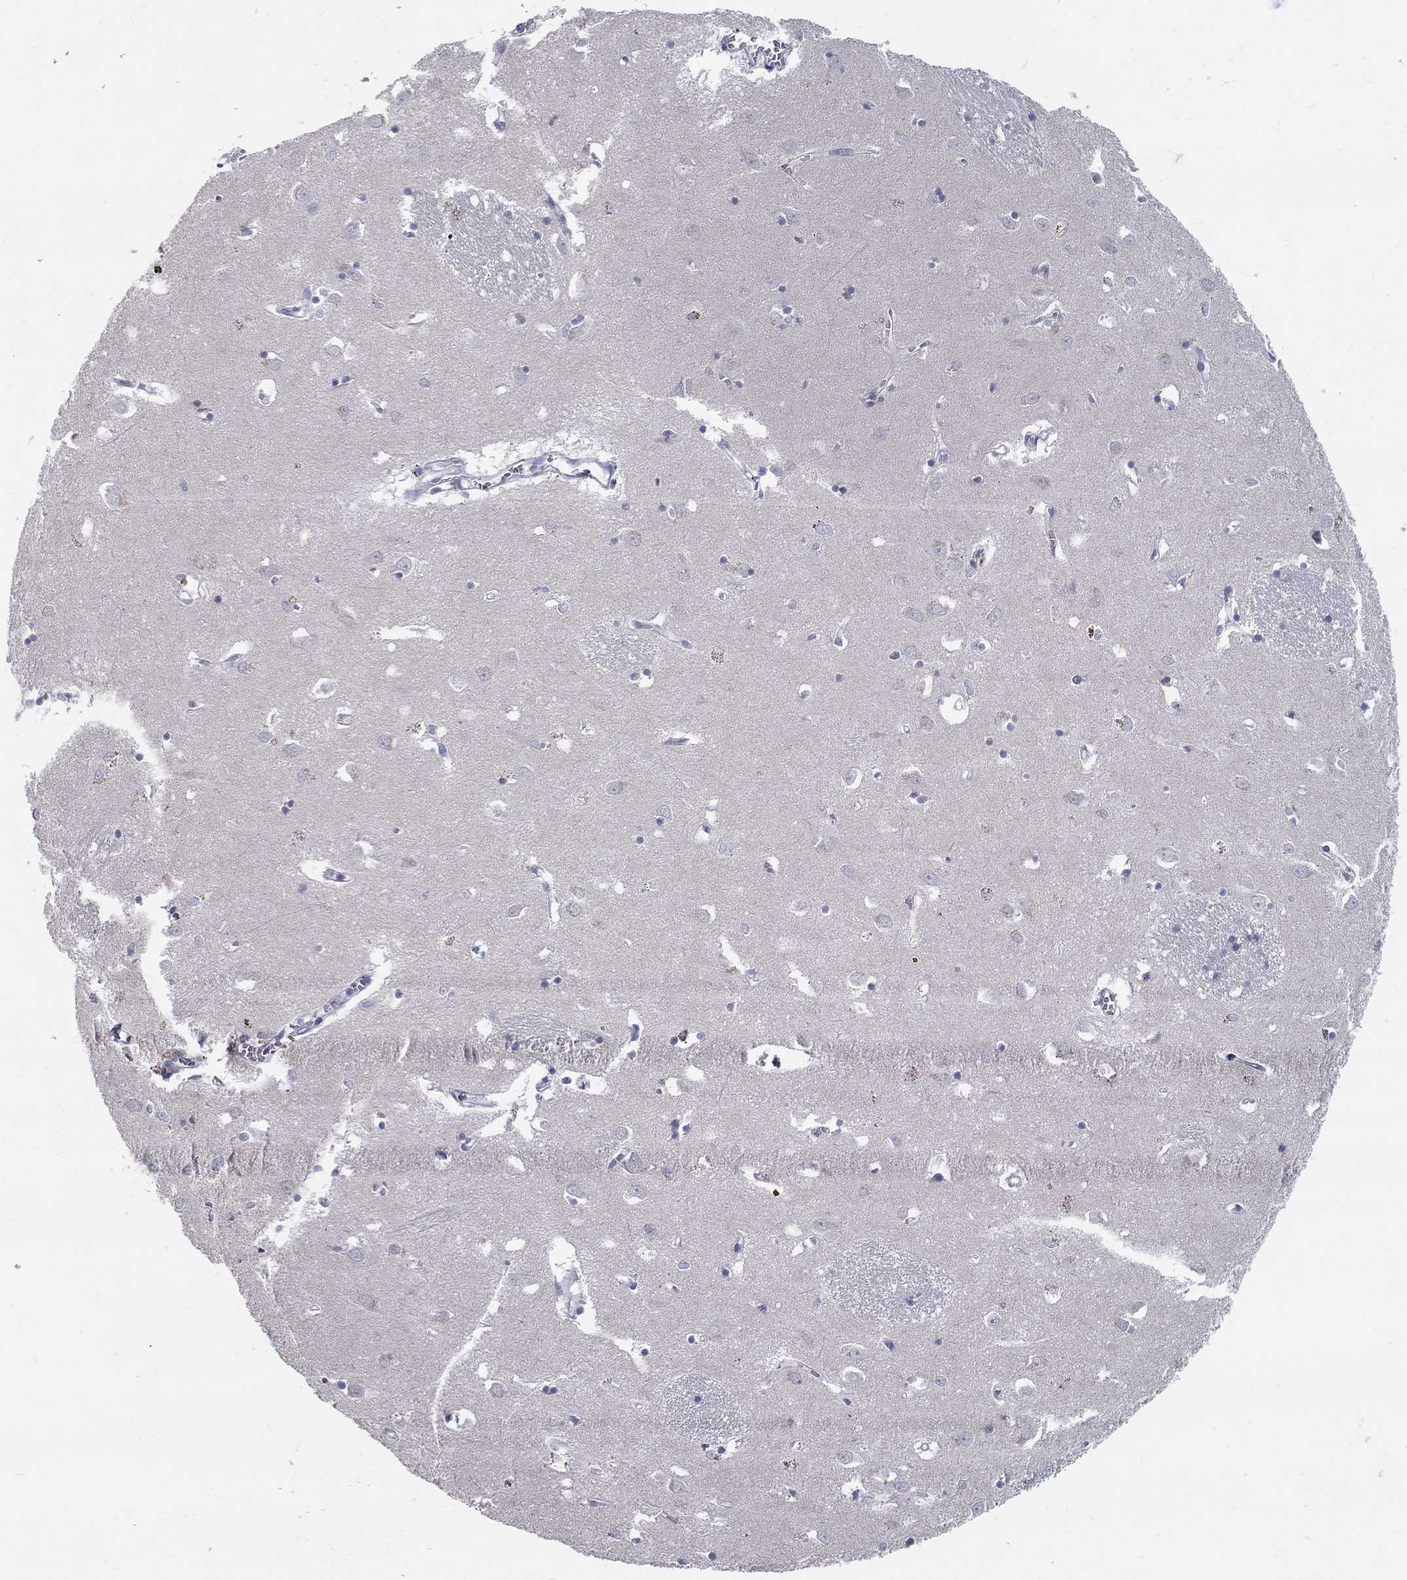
{"staining": {"intensity": "negative", "quantity": "none", "location": "none"}, "tissue": "caudate", "cell_type": "Glial cells", "image_type": "normal", "snomed": [{"axis": "morphology", "description": "Normal tissue, NOS"}, {"axis": "topography", "description": "Lateral ventricle wall"}], "caption": "This image is of benign caudate stained with immunohistochemistry to label a protein in brown with the nuclei are counter-stained blue. There is no staining in glial cells.", "gene": "ACE2", "patient": {"sex": "female", "age": 64}}